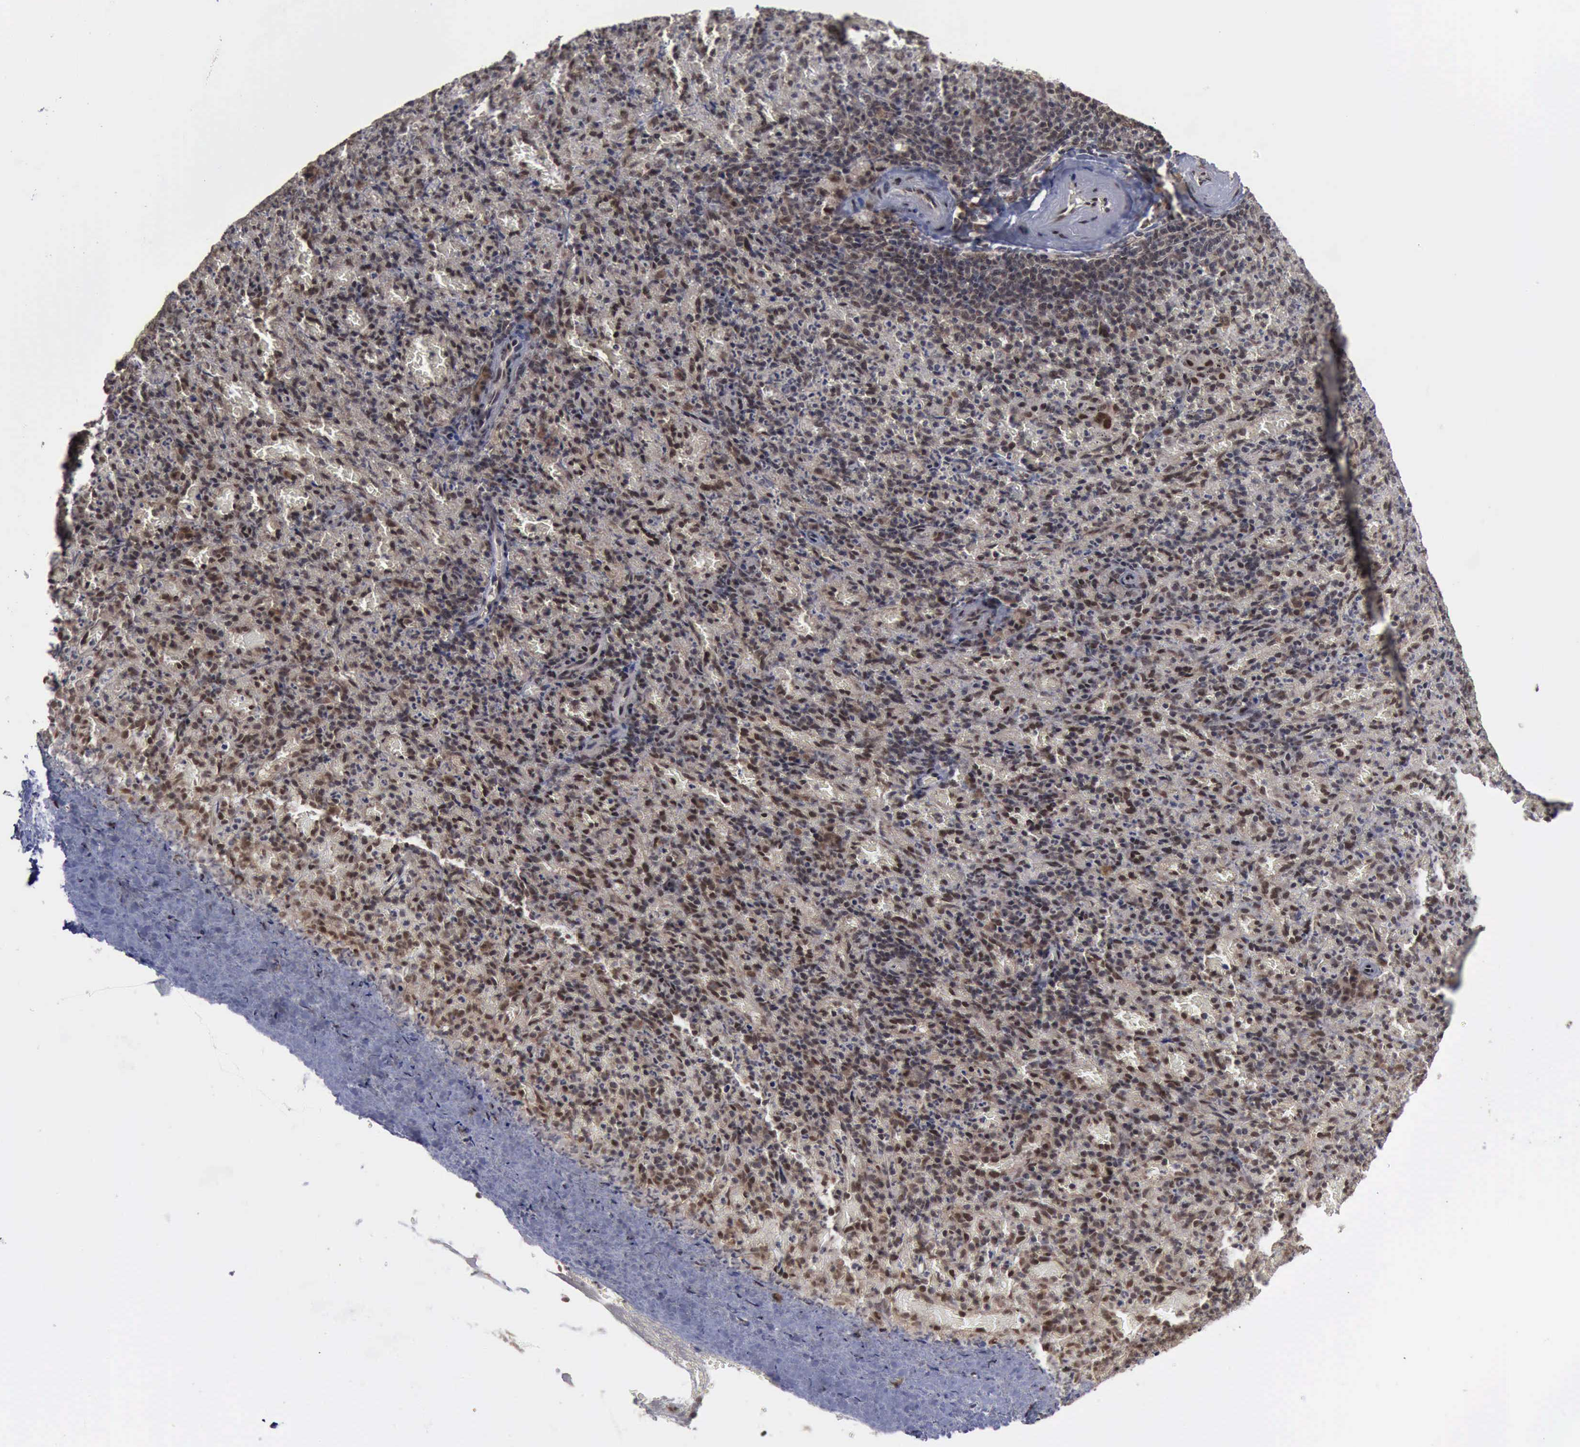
{"staining": {"intensity": "moderate", "quantity": "25%-75%", "location": "nuclear"}, "tissue": "spleen", "cell_type": "Cells in red pulp", "image_type": "normal", "snomed": [{"axis": "morphology", "description": "Normal tissue, NOS"}, {"axis": "topography", "description": "Spleen"}], "caption": "Immunohistochemical staining of benign spleen demonstrates medium levels of moderate nuclear expression in approximately 25%-75% of cells in red pulp.", "gene": "RTCB", "patient": {"sex": "female", "age": 50}}